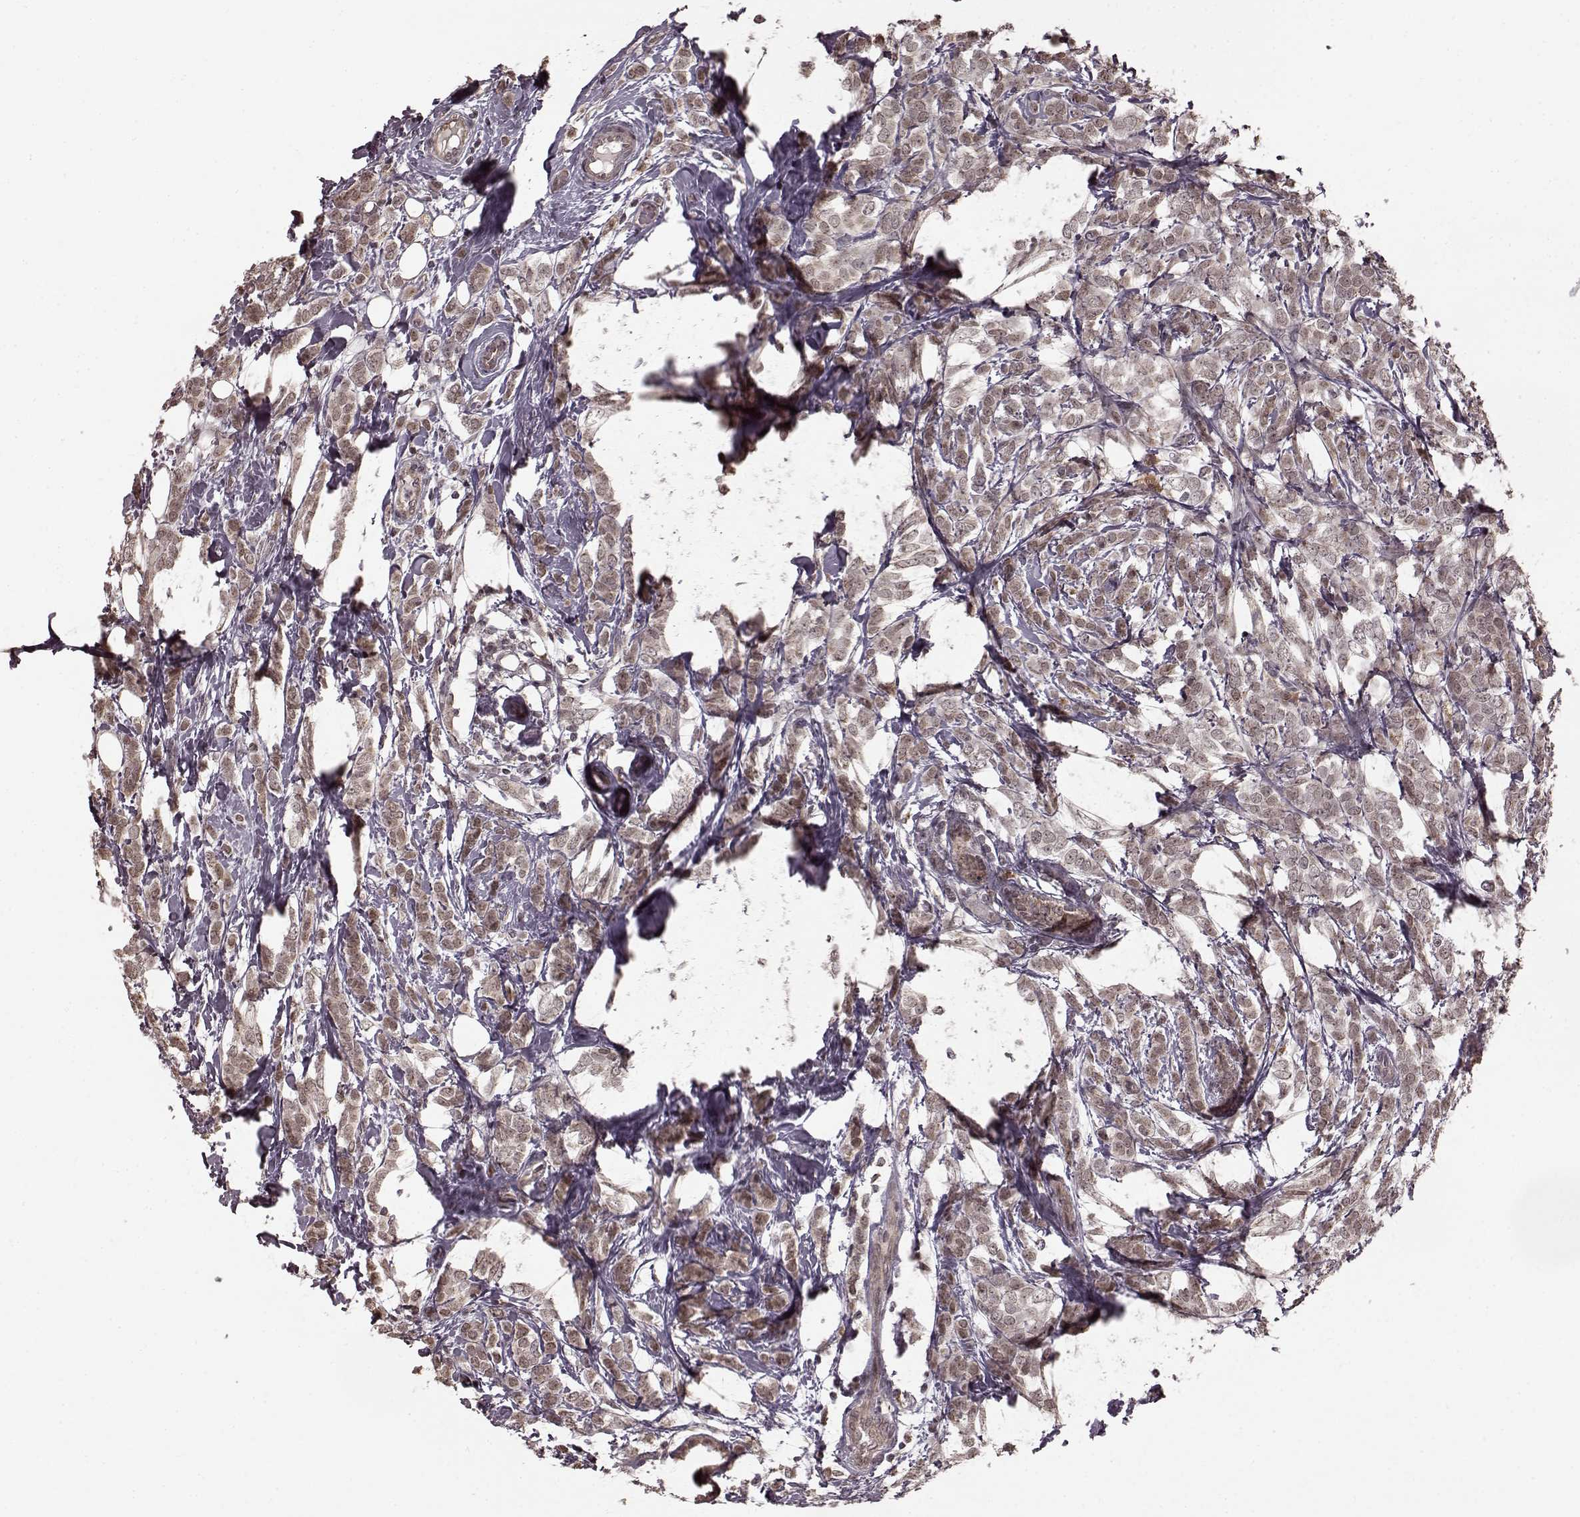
{"staining": {"intensity": "weak", "quantity": ">75%", "location": "cytoplasmic/membranous,nuclear"}, "tissue": "breast cancer", "cell_type": "Tumor cells", "image_type": "cancer", "snomed": [{"axis": "morphology", "description": "Lobular carcinoma"}, {"axis": "topography", "description": "Breast"}], "caption": "There is low levels of weak cytoplasmic/membranous and nuclear positivity in tumor cells of breast lobular carcinoma, as demonstrated by immunohistochemical staining (brown color).", "gene": "PLCB4", "patient": {"sex": "female", "age": 49}}